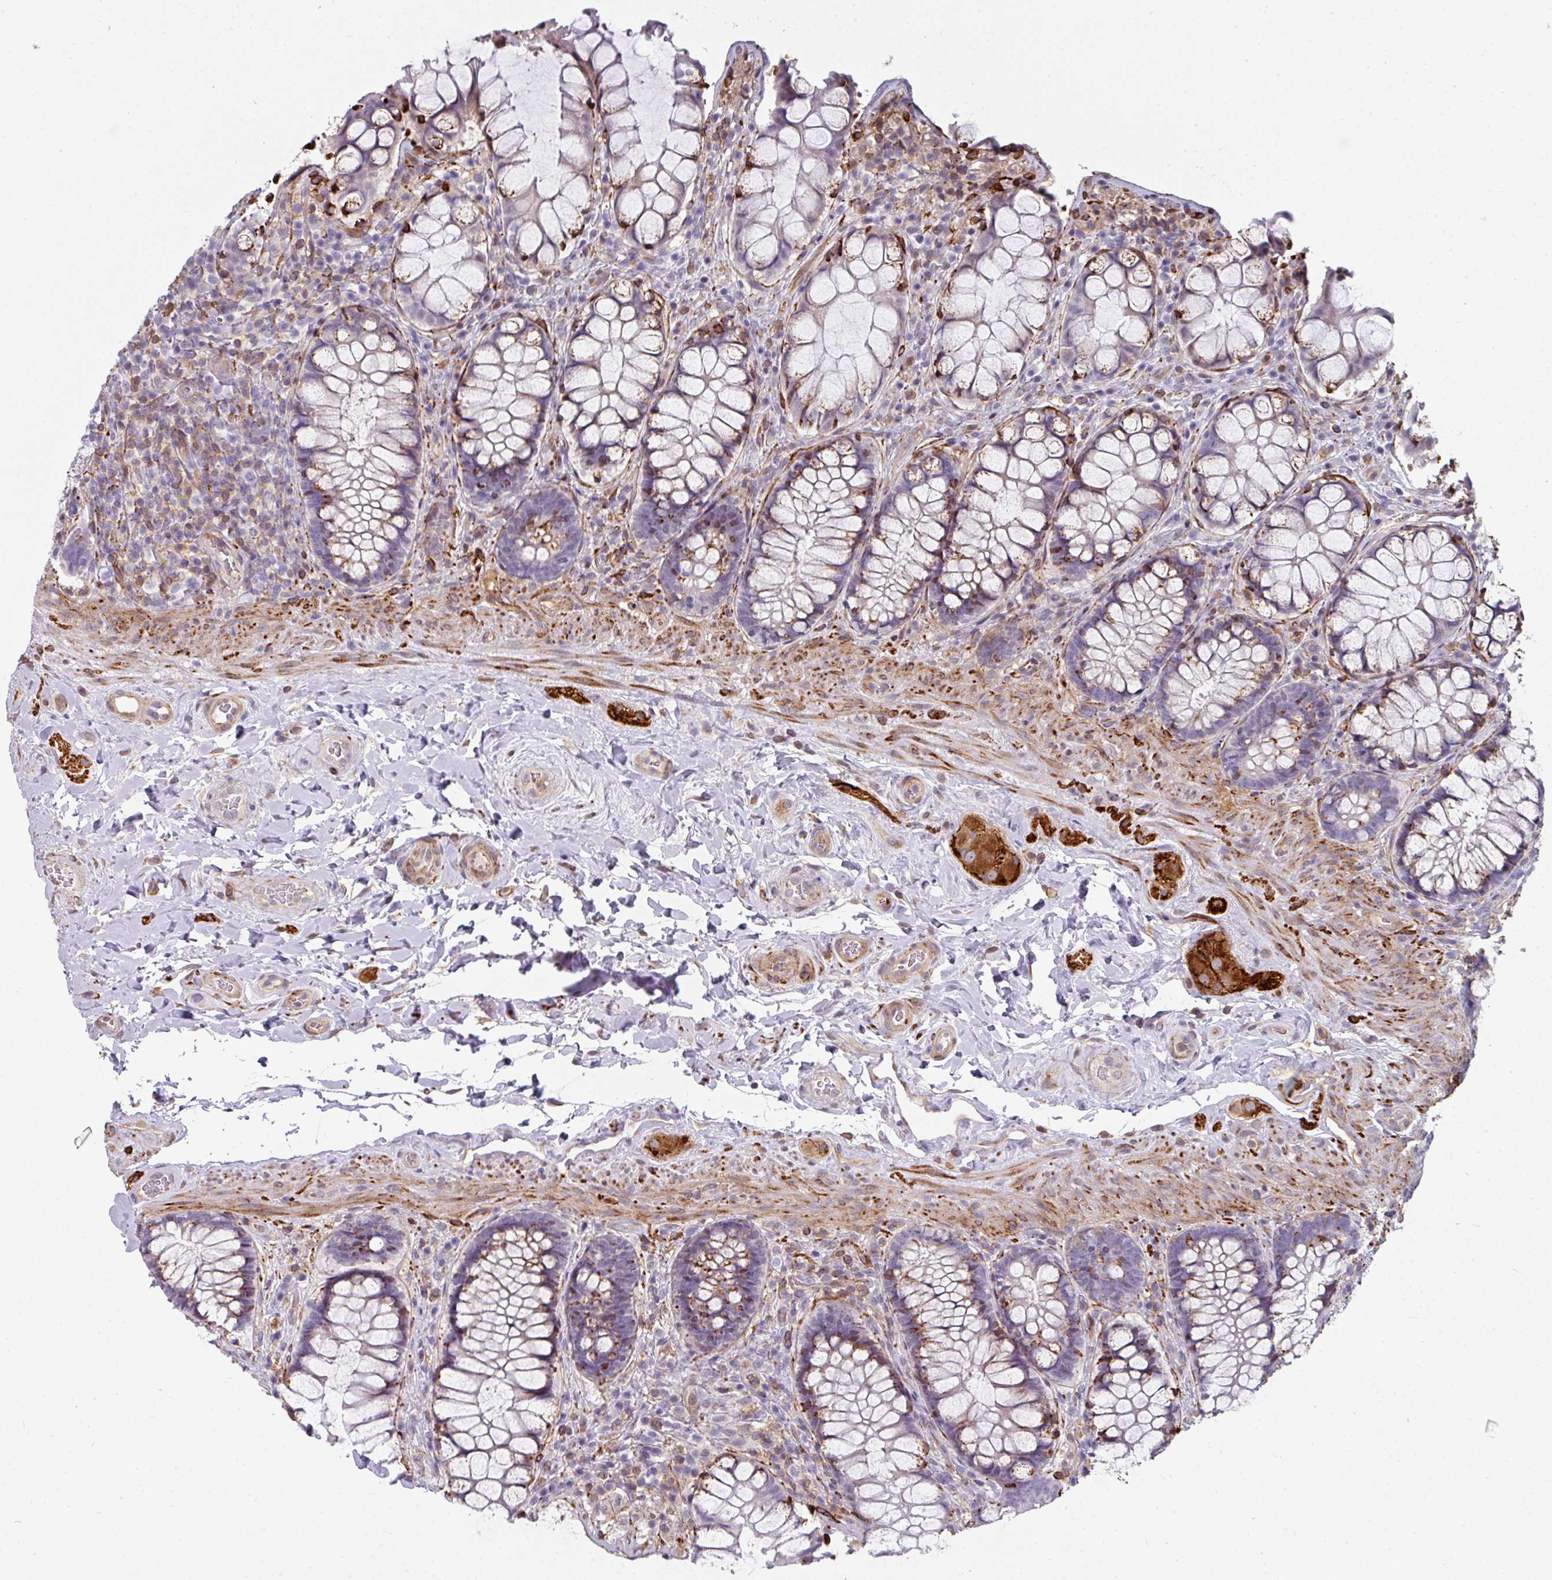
{"staining": {"intensity": "strong", "quantity": "<25%", "location": "cytoplasmic/membranous"}, "tissue": "rectum", "cell_type": "Glandular cells", "image_type": "normal", "snomed": [{"axis": "morphology", "description": "Normal tissue, NOS"}, {"axis": "topography", "description": "Rectum"}], "caption": "Immunohistochemical staining of benign human rectum exhibits strong cytoplasmic/membranous protein positivity in approximately <25% of glandular cells.", "gene": "BEND5", "patient": {"sex": "female", "age": 58}}